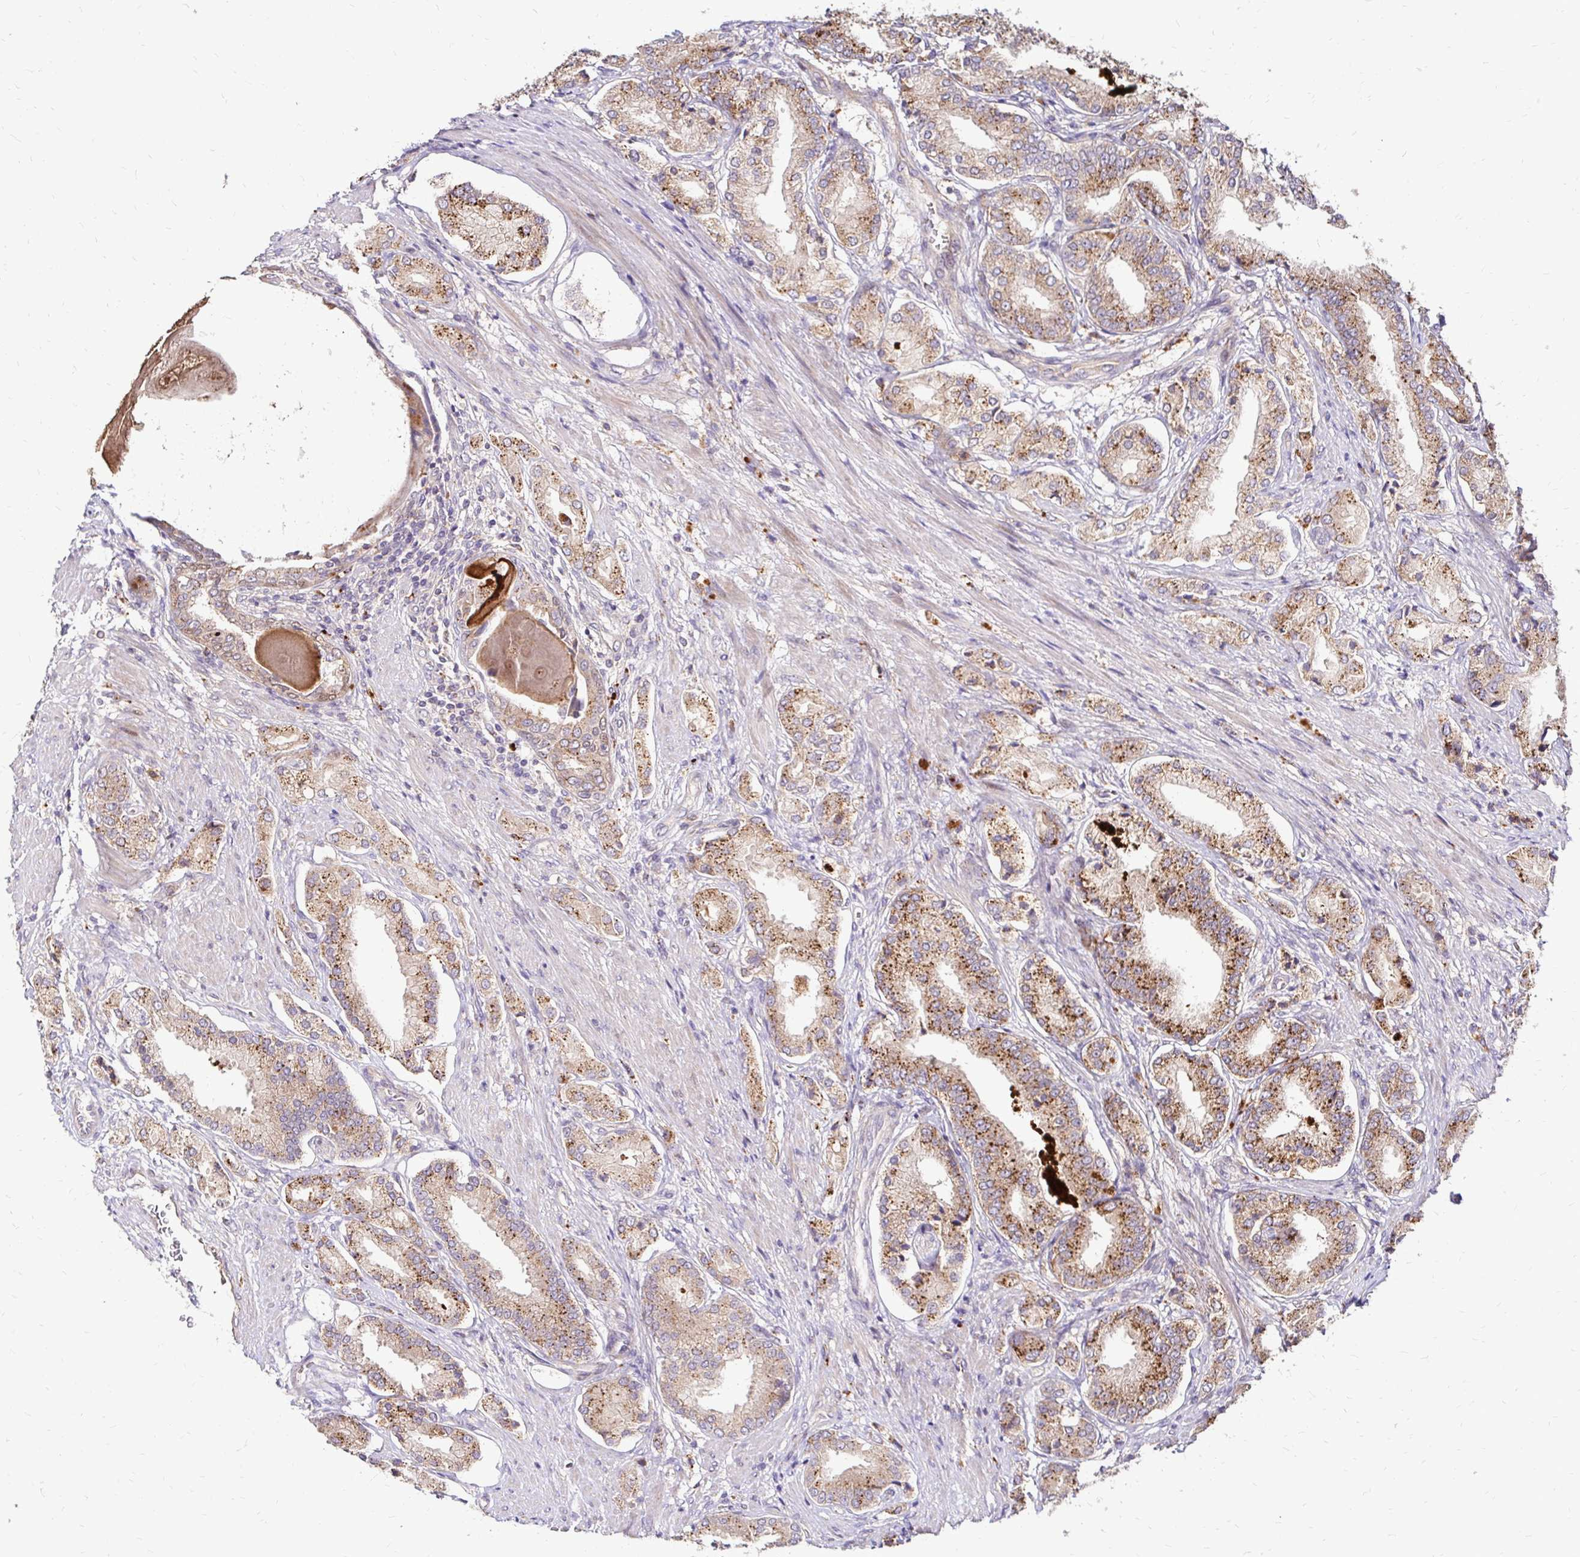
{"staining": {"intensity": "moderate", "quantity": ">75%", "location": "cytoplasmic/membranous"}, "tissue": "prostate cancer", "cell_type": "Tumor cells", "image_type": "cancer", "snomed": [{"axis": "morphology", "description": "Adenocarcinoma, High grade"}, {"axis": "topography", "description": "Prostate and seminal vesicle, NOS"}], "caption": "This is an image of IHC staining of prostate cancer, which shows moderate expression in the cytoplasmic/membranous of tumor cells.", "gene": "IDUA", "patient": {"sex": "male", "age": 61}}